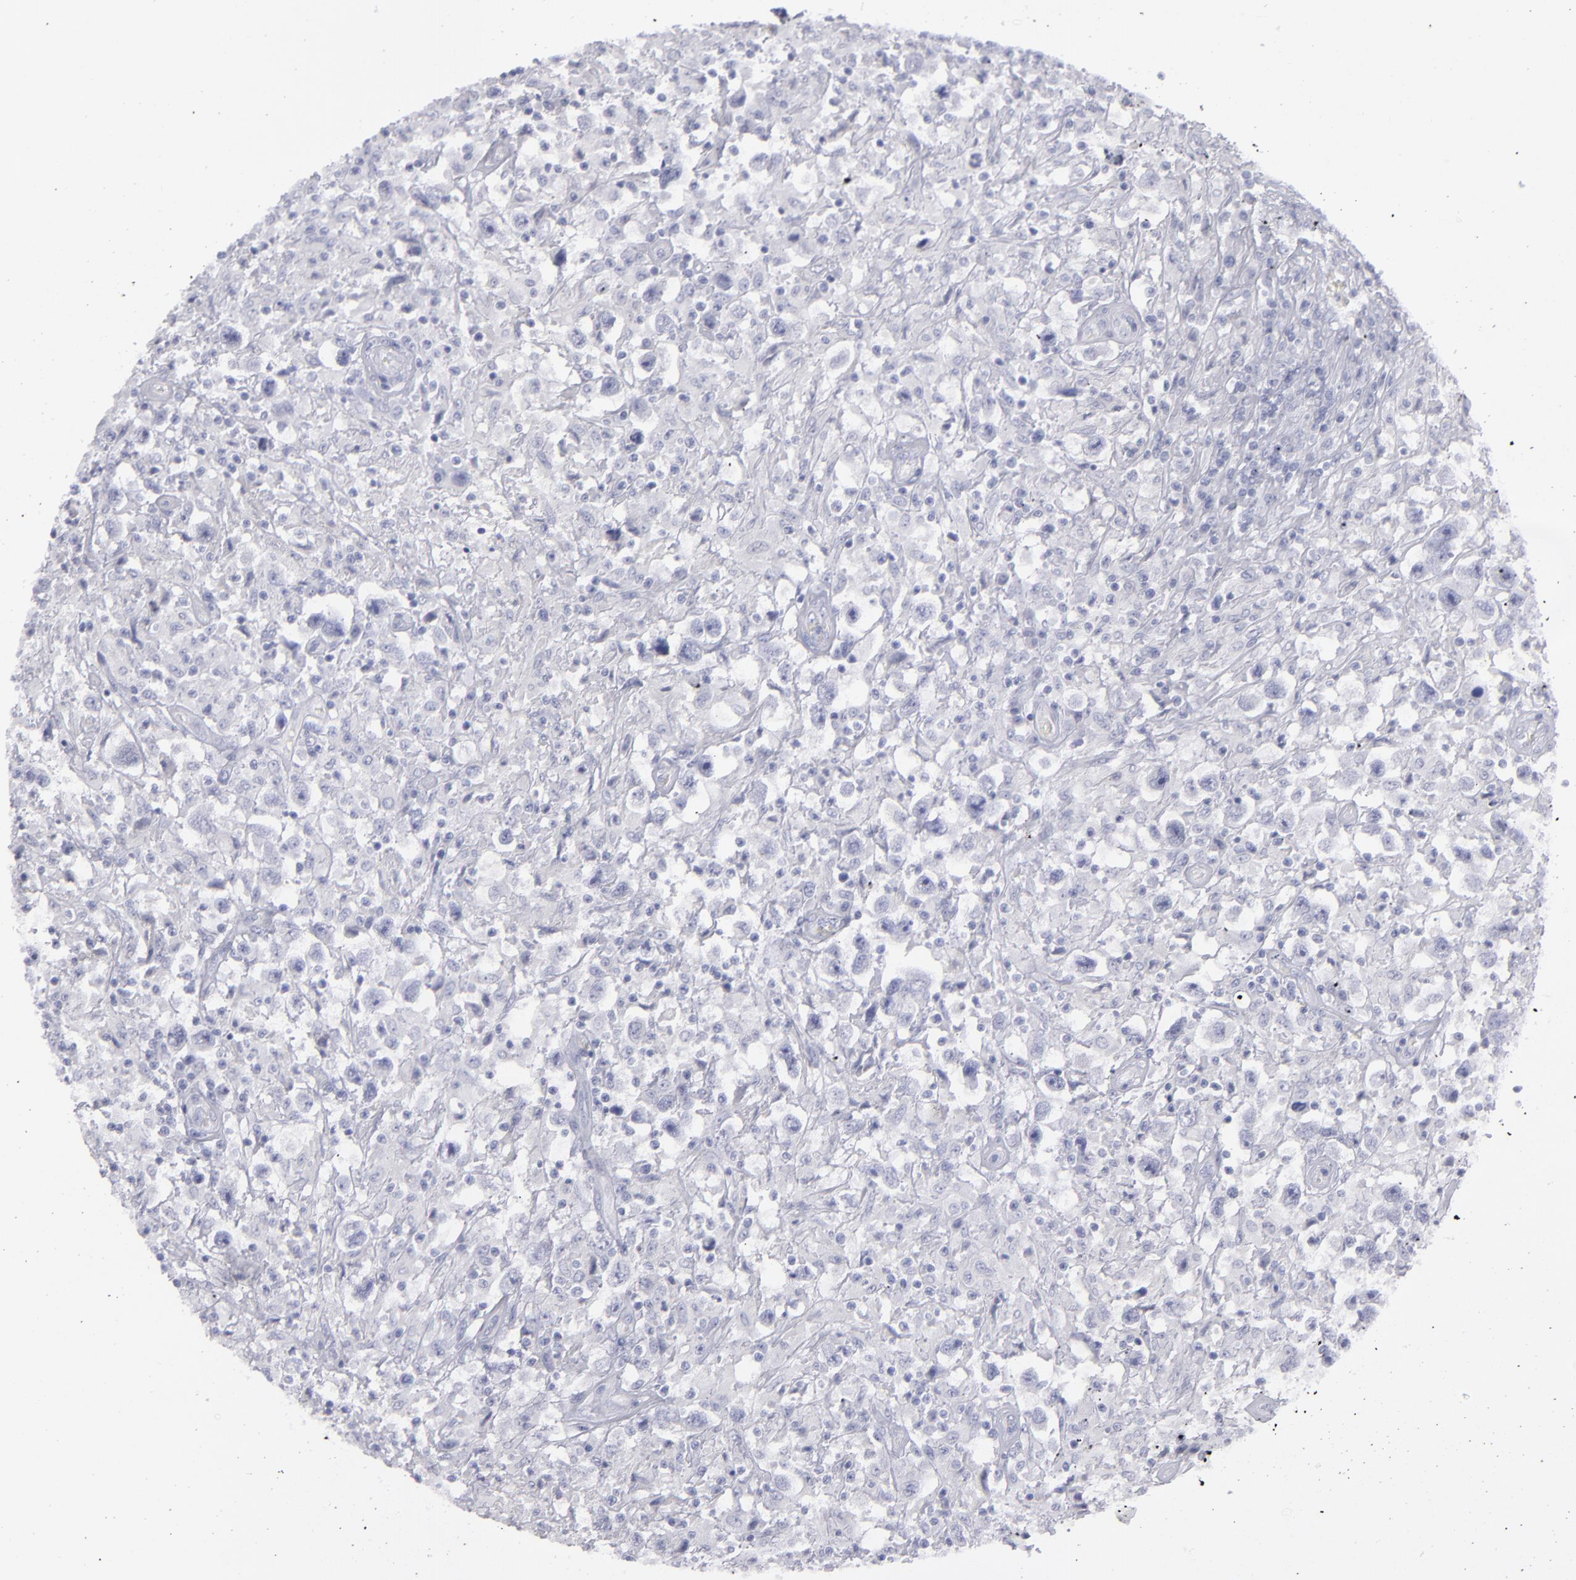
{"staining": {"intensity": "negative", "quantity": "none", "location": "none"}, "tissue": "testis cancer", "cell_type": "Tumor cells", "image_type": "cancer", "snomed": [{"axis": "morphology", "description": "Seminoma, NOS"}, {"axis": "topography", "description": "Testis"}], "caption": "Testis seminoma stained for a protein using immunohistochemistry (IHC) shows no staining tumor cells.", "gene": "MYH11", "patient": {"sex": "male", "age": 34}}